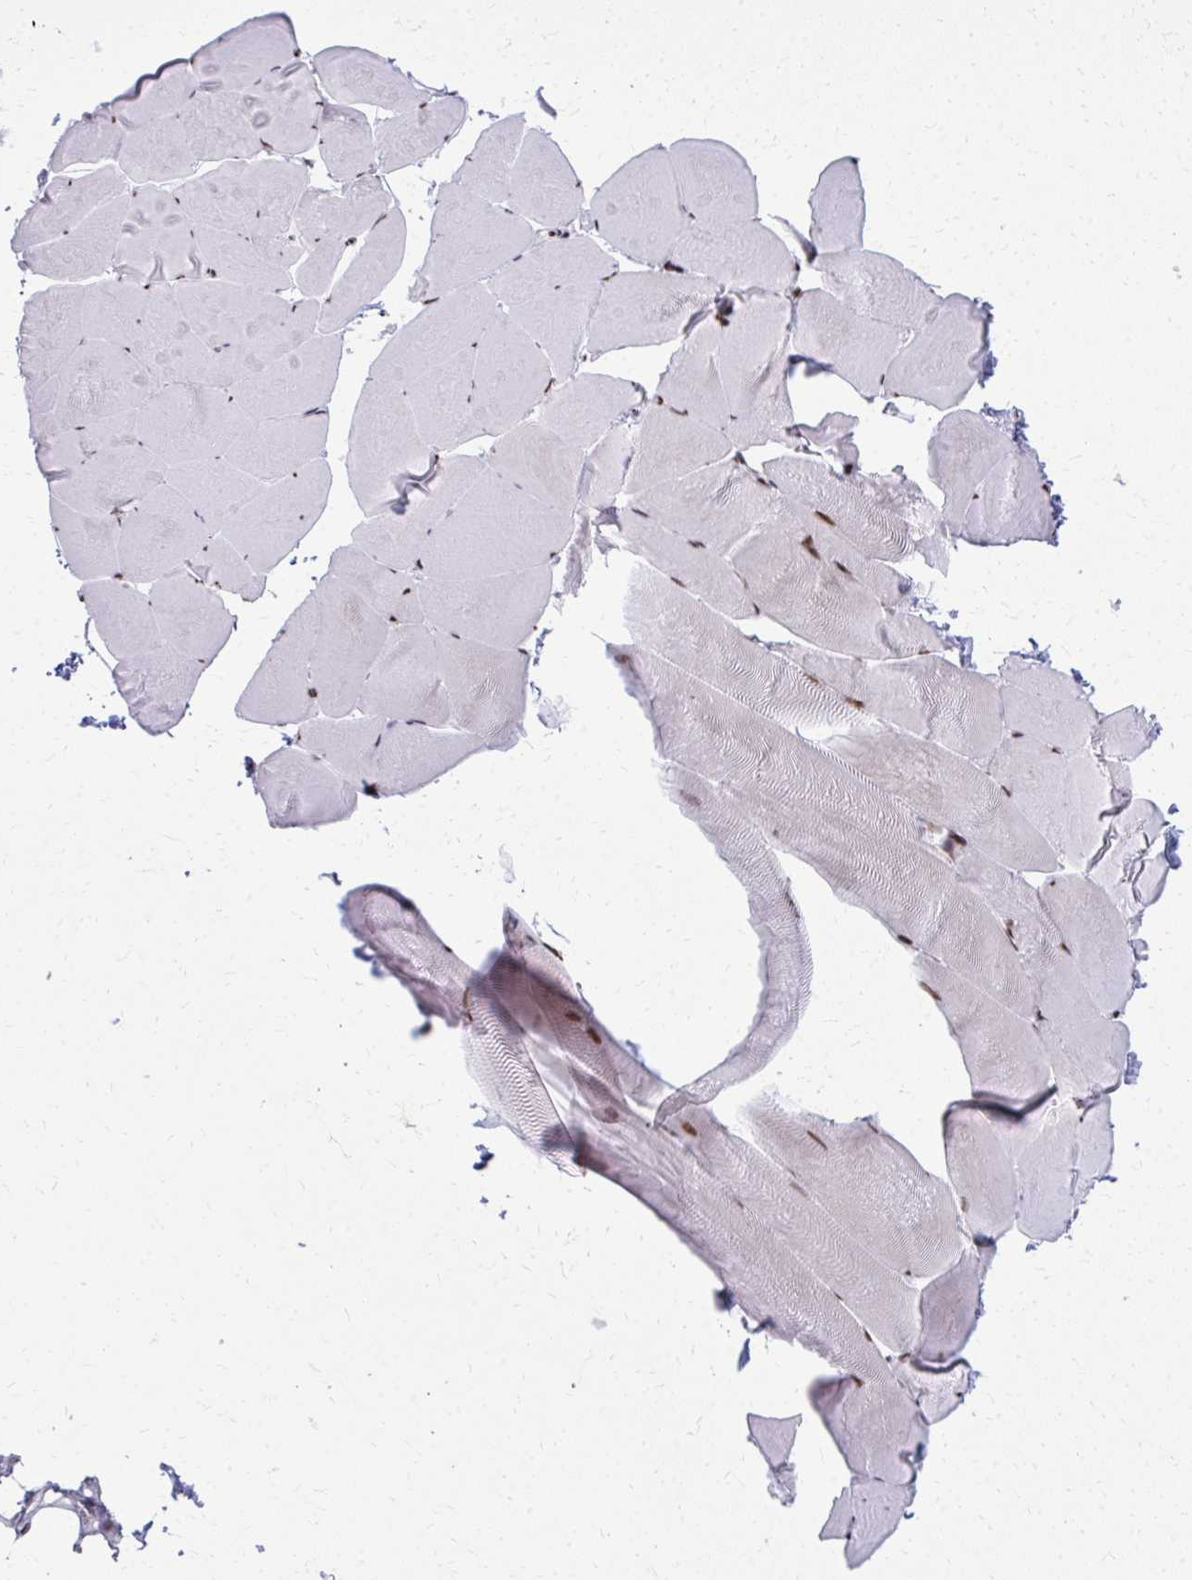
{"staining": {"intensity": "moderate", "quantity": "<25%", "location": "nuclear"}, "tissue": "skeletal muscle", "cell_type": "Myocytes", "image_type": "normal", "snomed": [{"axis": "morphology", "description": "Normal tissue, NOS"}, {"axis": "topography", "description": "Skeletal muscle"}], "caption": "The histopathology image demonstrates a brown stain indicating the presence of a protein in the nuclear of myocytes in skeletal muscle. (Brightfield microscopy of DAB IHC at high magnification).", "gene": "AP5M1", "patient": {"sex": "female", "age": 64}}